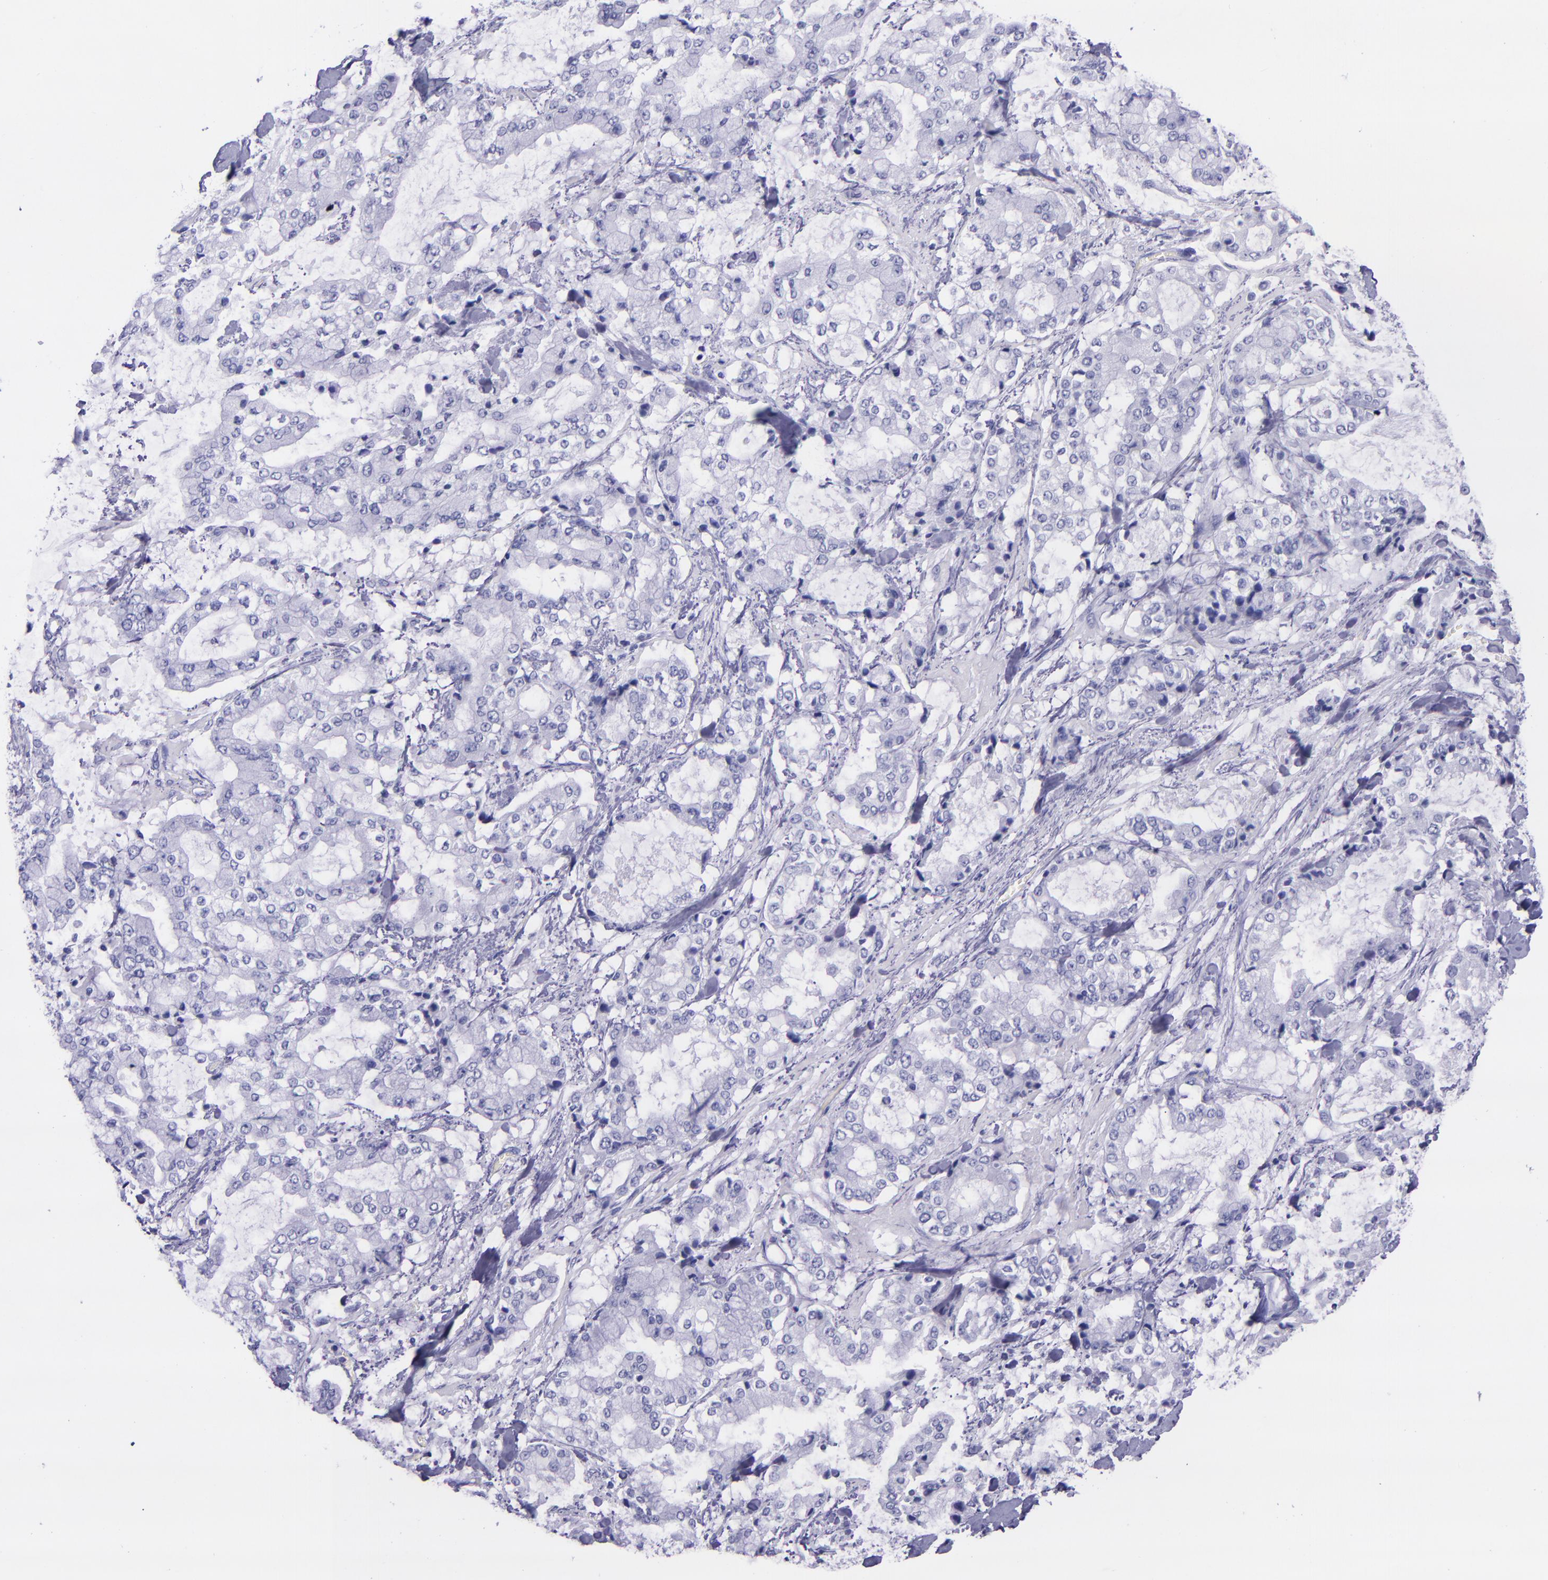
{"staining": {"intensity": "negative", "quantity": "none", "location": "none"}, "tissue": "stomach cancer", "cell_type": "Tumor cells", "image_type": "cancer", "snomed": [{"axis": "morphology", "description": "Normal tissue, NOS"}, {"axis": "morphology", "description": "Adenocarcinoma, NOS"}, {"axis": "topography", "description": "Stomach, upper"}, {"axis": "topography", "description": "Stomach"}], "caption": "IHC image of human stomach cancer (adenocarcinoma) stained for a protein (brown), which exhibits no positivity in tumor cells.", "gene": "MBP", "patient": {"sex": "male", "age": 76}}